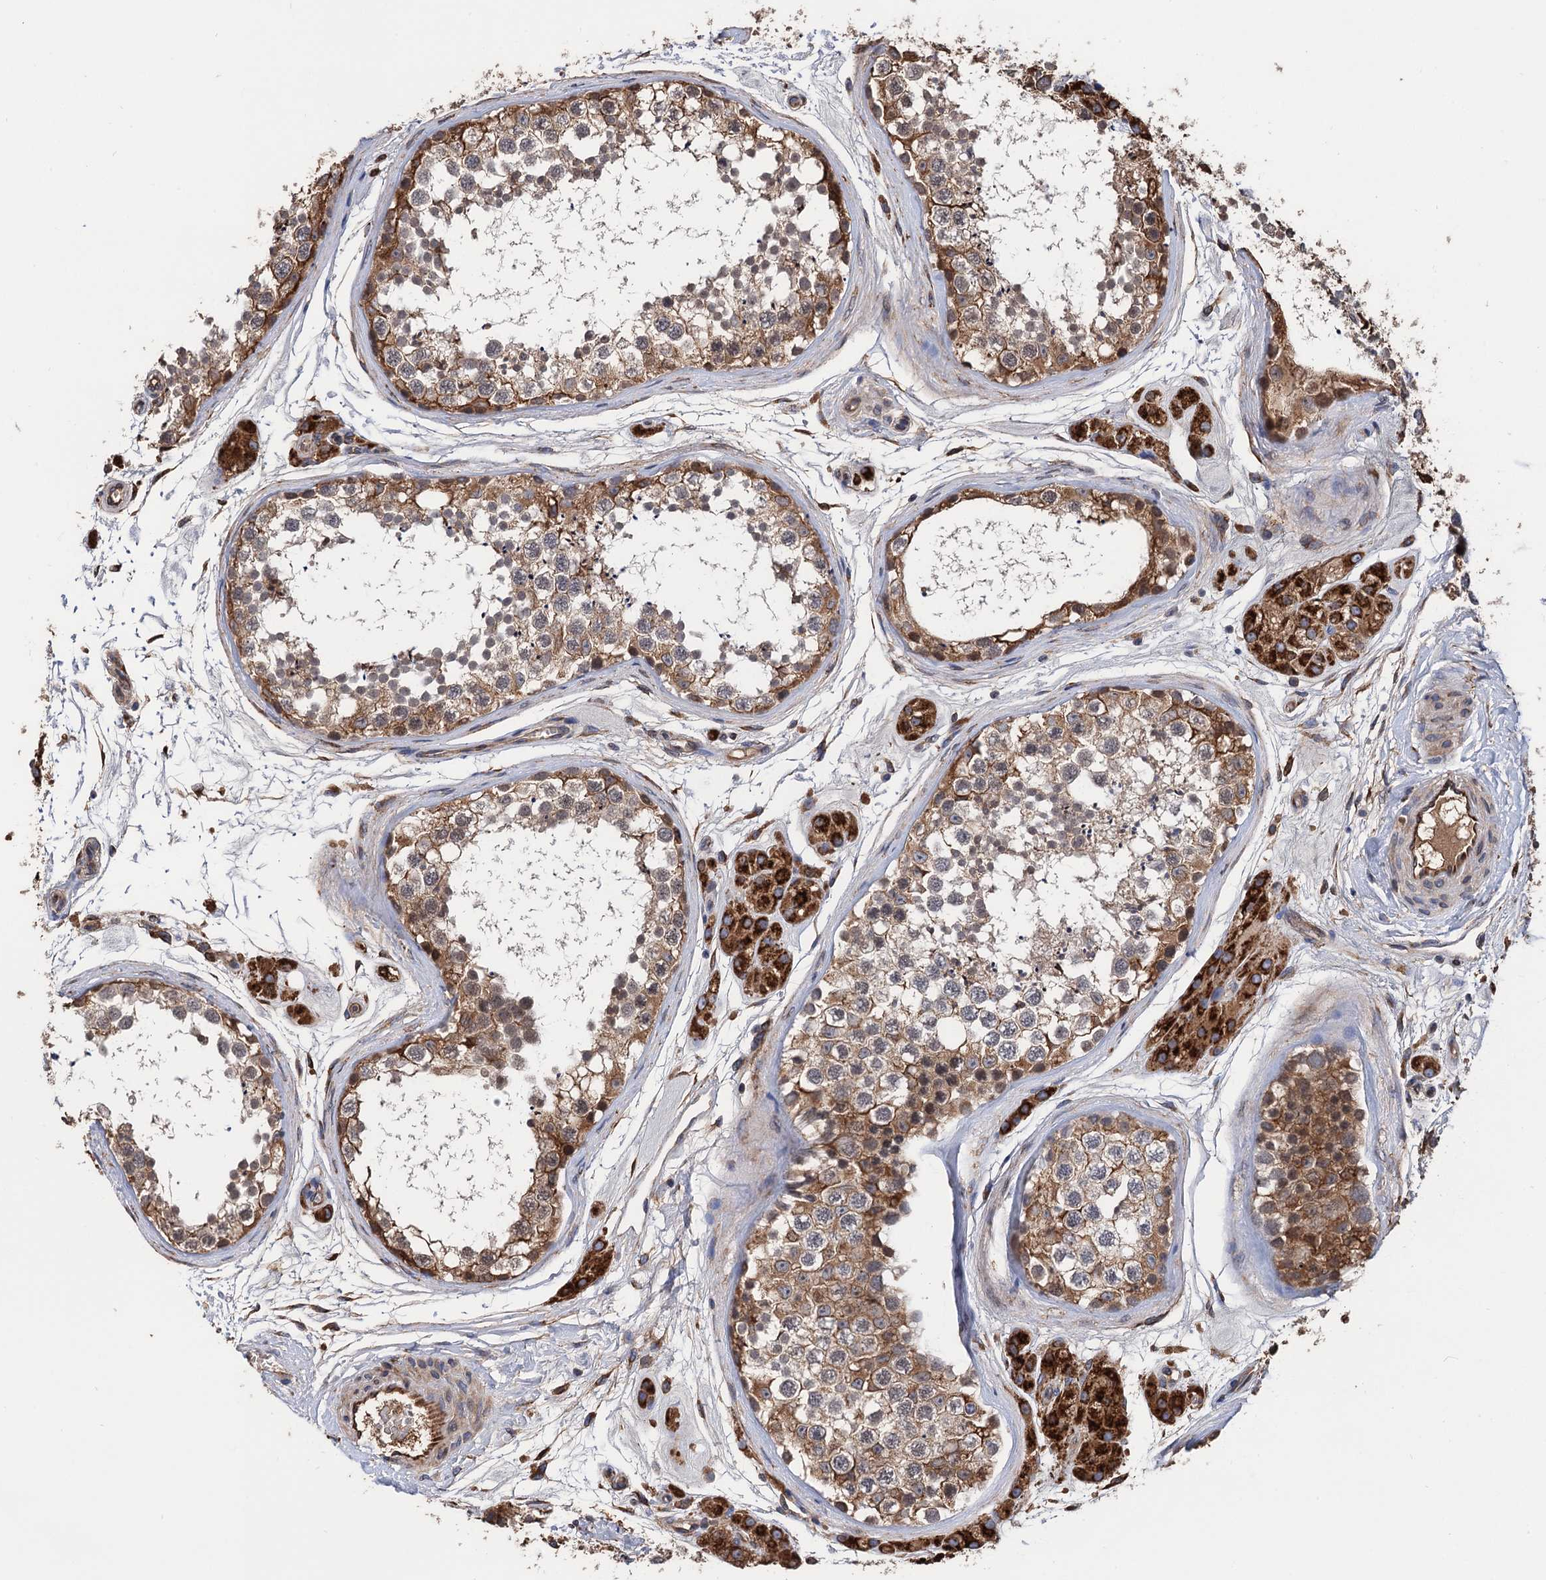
{"staining": {"intensity": "moderate", "quantity": ">75%", "location": "cytoplasmic/membranous"}, "tissue": "testis", "cell_type": "Cells in seminiferous ducts", "image_type": "normal", "snomed": [{"axis": "morphology", "description": "Normal tissue, NOS"}, {"axis": "topography", "description": "Testis"}], "caption": "Protein analysis of benign testis shows moderate cytoplasmic/membranous staining in approximately >75% of cells in seminiferous ducts.", "gene": "CNNM1", "patient": {"sex": "male", "age": 56}}